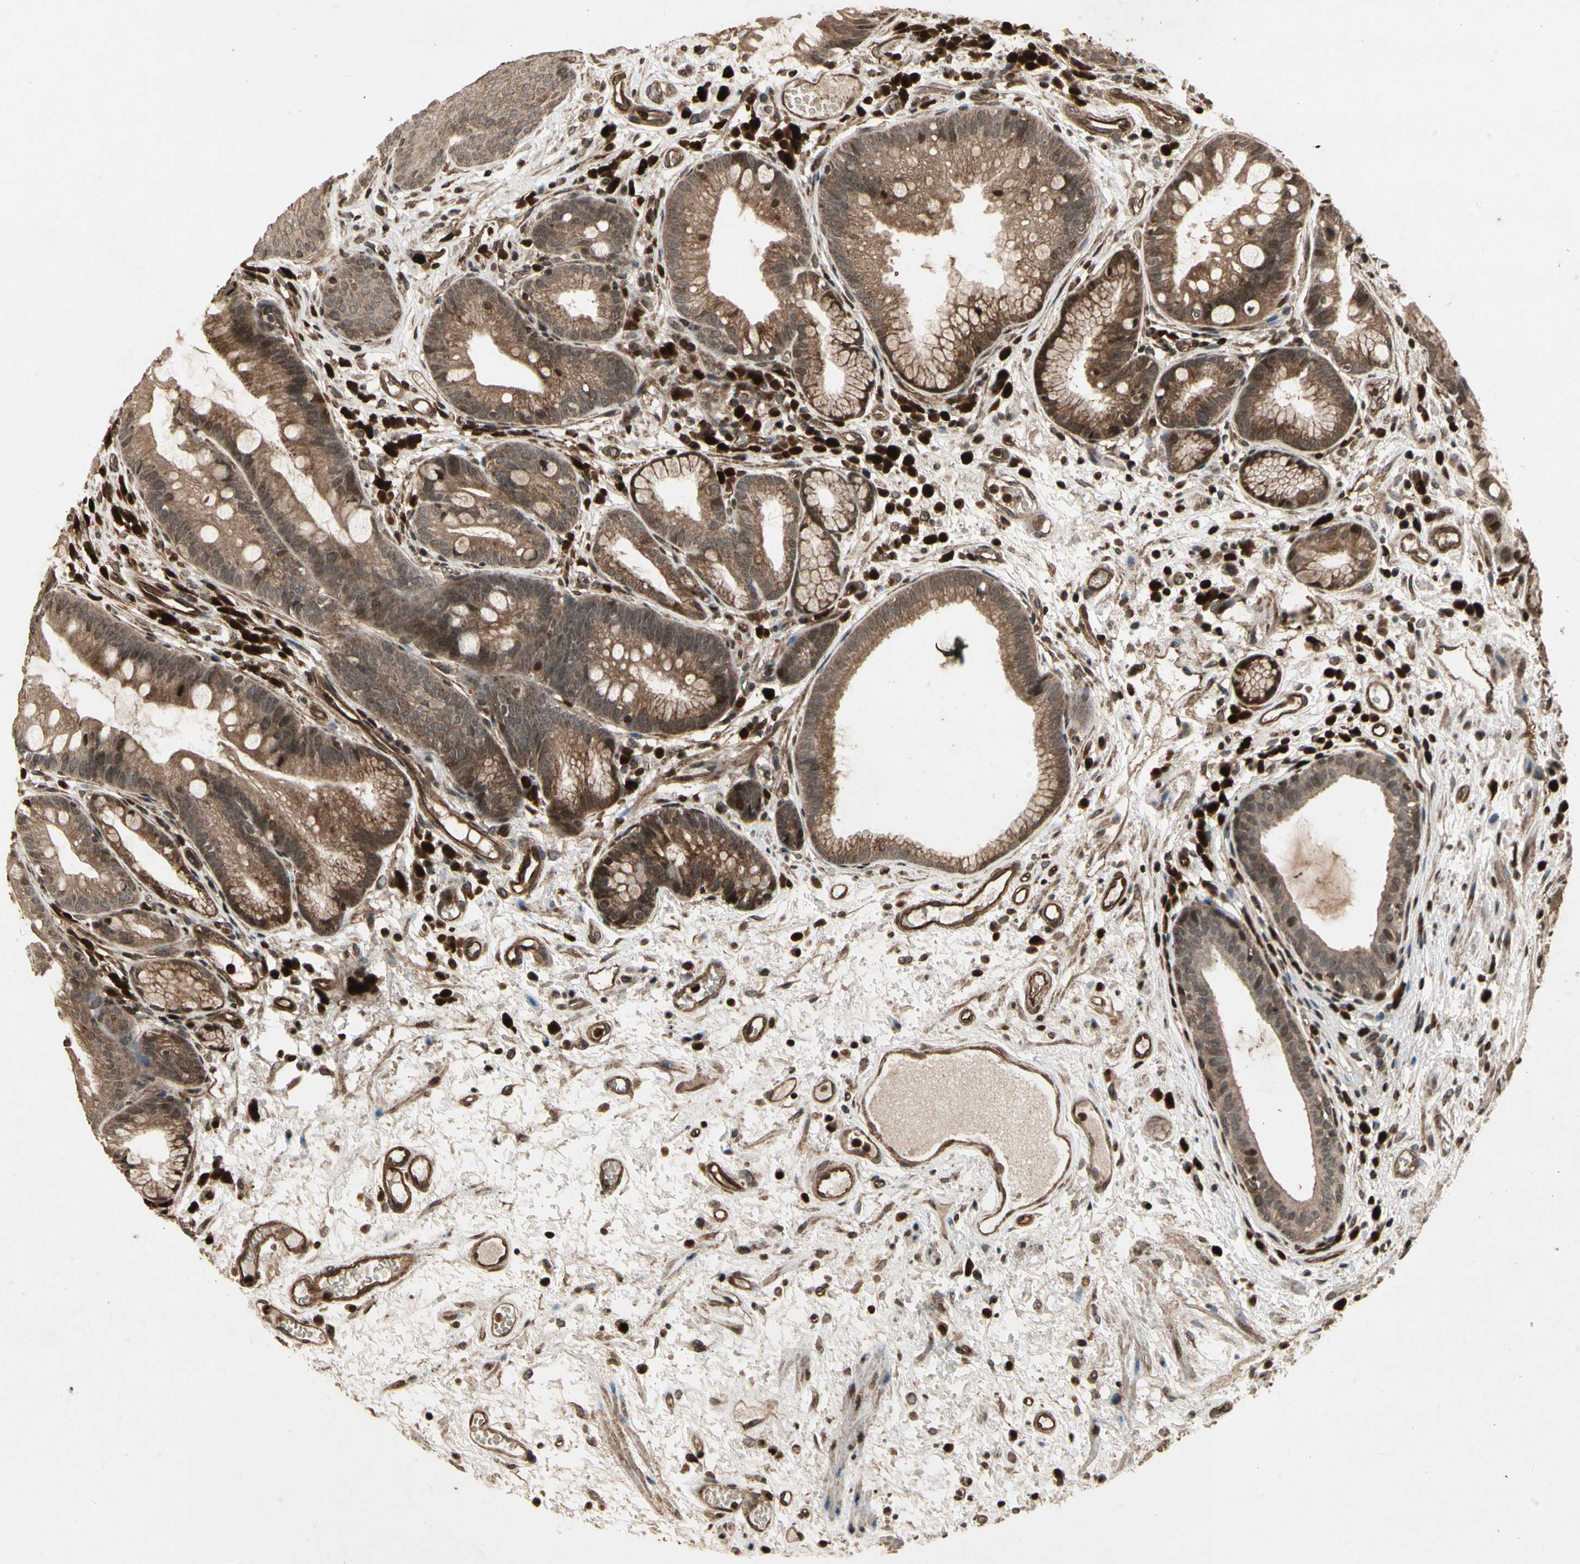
{"staining": {"intensity": "strong", "quantity": ">75%", "location": "cytoplasmic/membranous"}, "tissue": "stomach", "cell_type": "Glandular cells", "image_type": "normal", "snomed": [{"axis": "morphology", "description": "Normal tissue, NOS"}, {"axis": "topography", "description": "Stomach, upper"}], "caption": "Unremarkable stomach demonstrates strong cytoplasmic/membranous staining in approximately >75% of glandular cells (DAB IHC, brown staining for protein, blue staining for nuclei)..", "gene": "GLRX", "patient": {"sex": "male", "age": 72}}